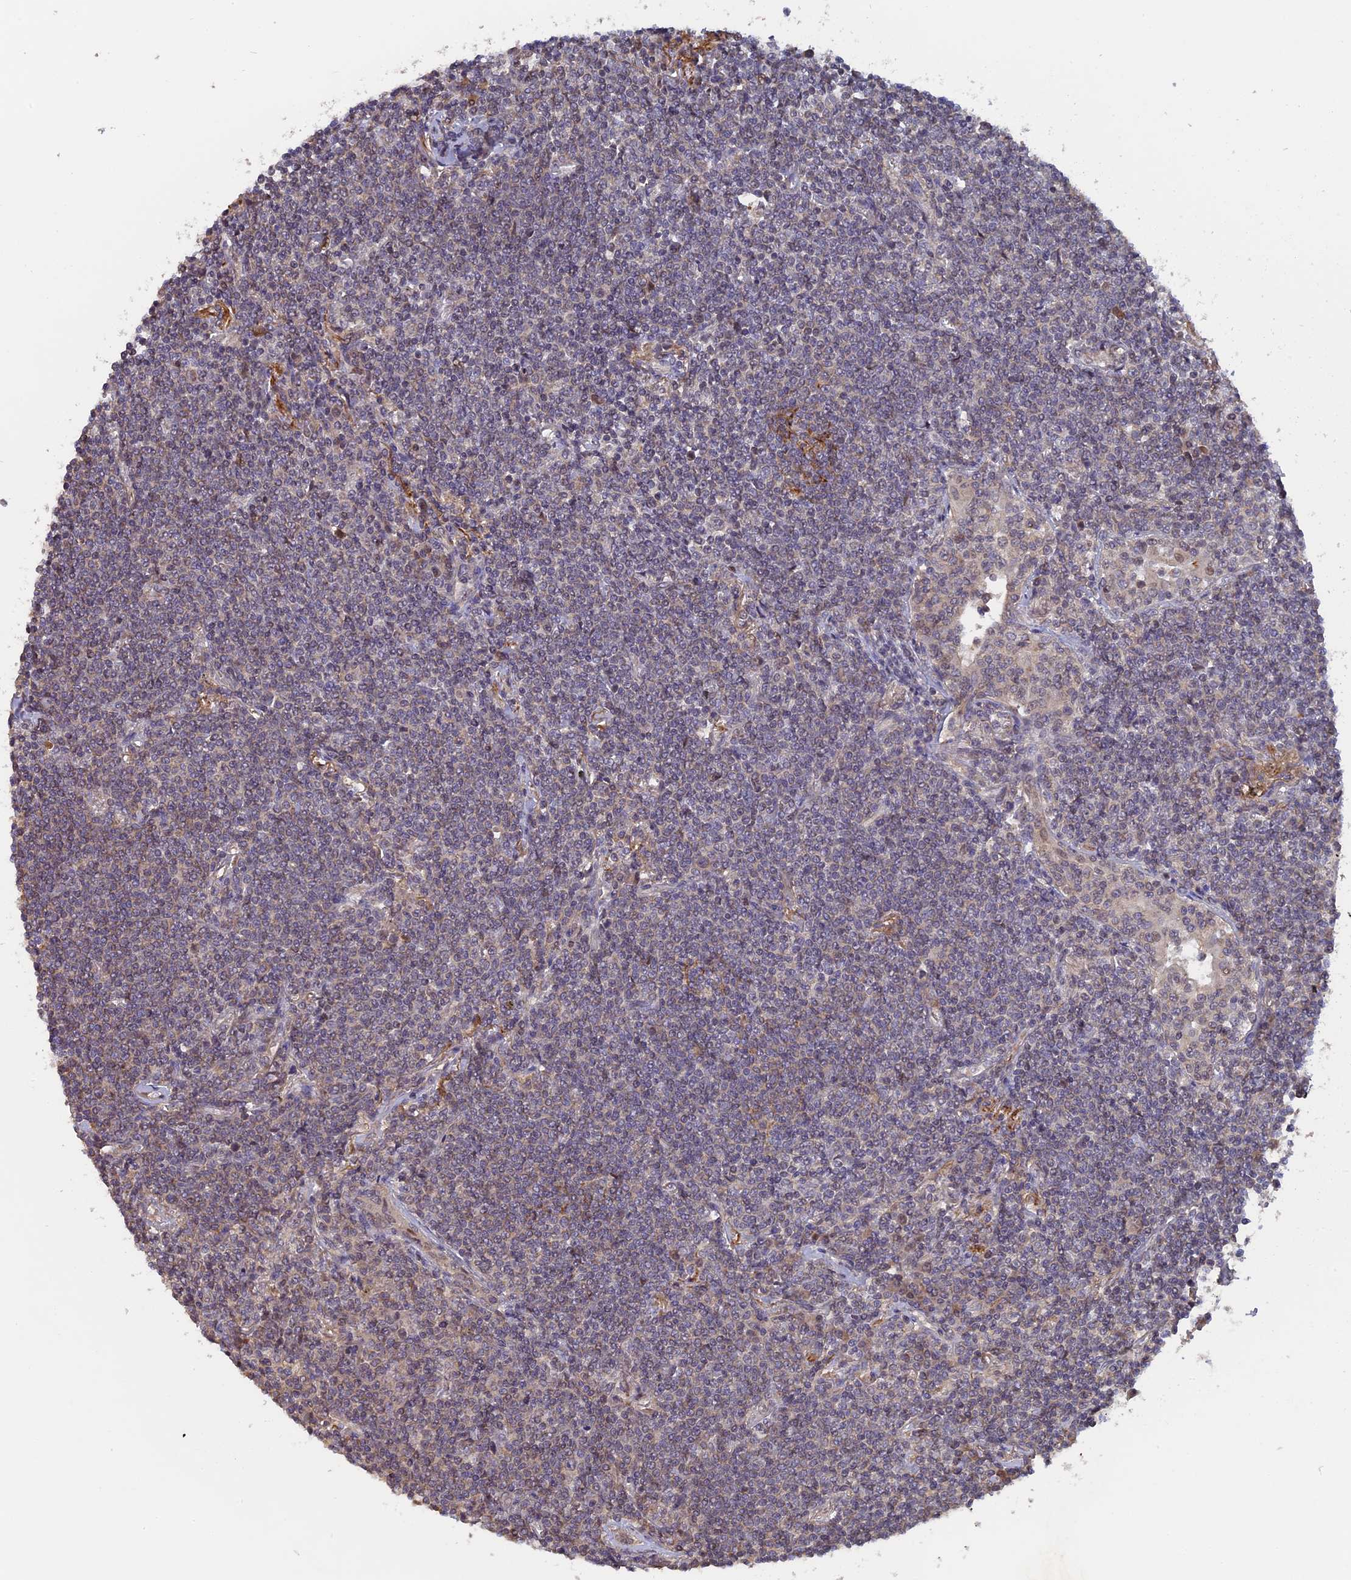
{"staining": {"intensity": "negative", "quantity": "none", "location": "none"}, "tissue": "lymphoma", "cell_type": "Tumor cells", "image_type": "cancer", "snomed": [{"axis": "morphology", "description": "Malignant lymphoma, non-Hodgkin's type, Low grade"}, {"axis": "topography", "description": "Lung"}], "caption": "Tumor cells are negative for brown protein staining in lymphoma. (Brightfield microscopy of DAB IHC at high magnification).", "gene": "FAM98C", "patient": {"sex": "female", "age": 71}}